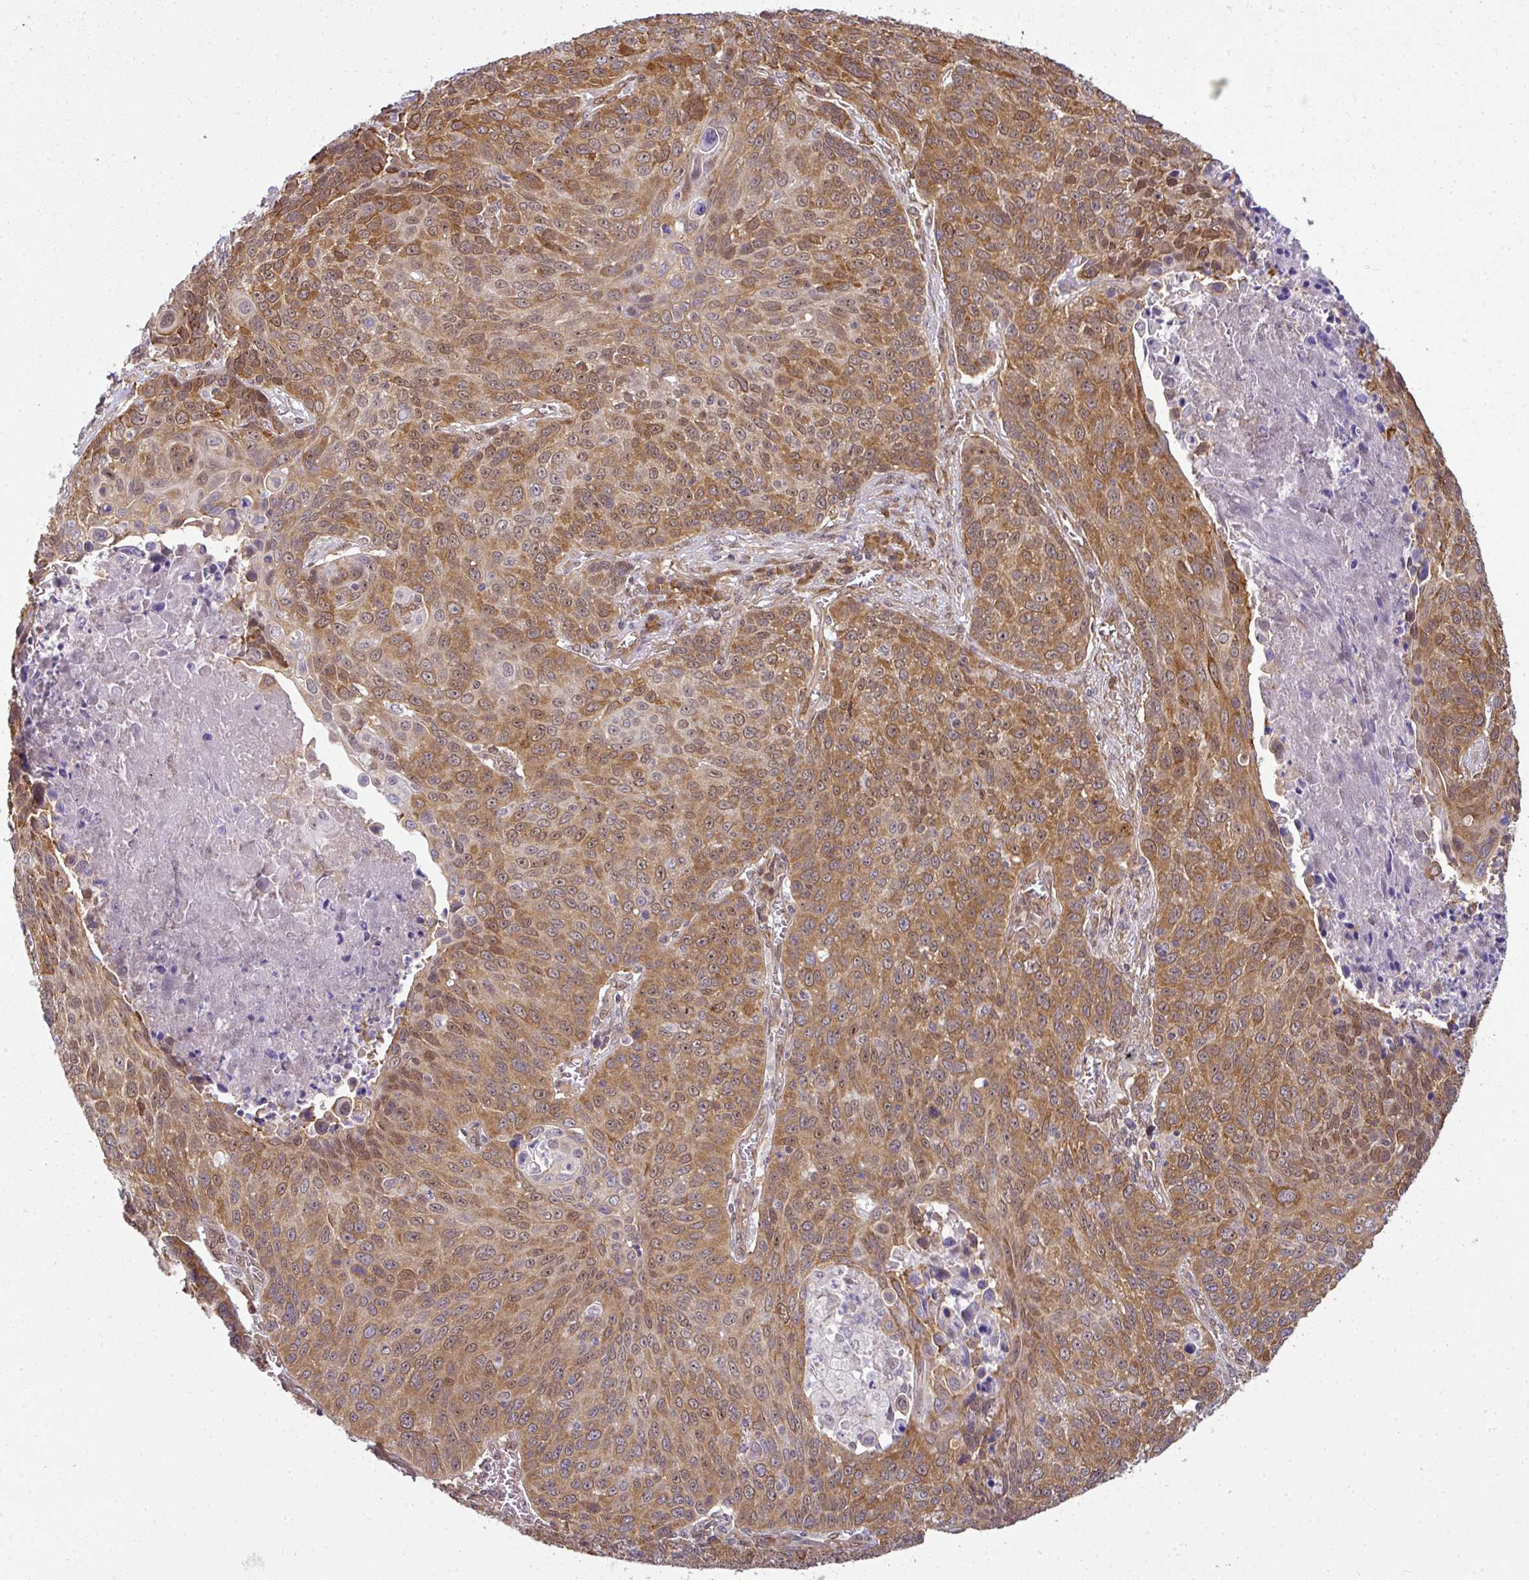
{"staining": {"intensity": "moderate", "quantity": ">75%", "location": "cytoplasmic/membranous"}, "tissue": "lung cancer", "cell_type": "Tumor cells", "image_type": "cancer", "snomed": [{"axis": "morphology", "description": "Squamous cell carcinoma, NOS"}, {"axis": "topography", "description": "Lung"}], "caption": "This is an image of immunohistochemistry (IHC) staining of lung cancer, which shows moderate positivity in the cytoplasmic/membranous of tumor cells.", "gene": "RBM4B", "patient": {"sex": "male", "age": 78}}